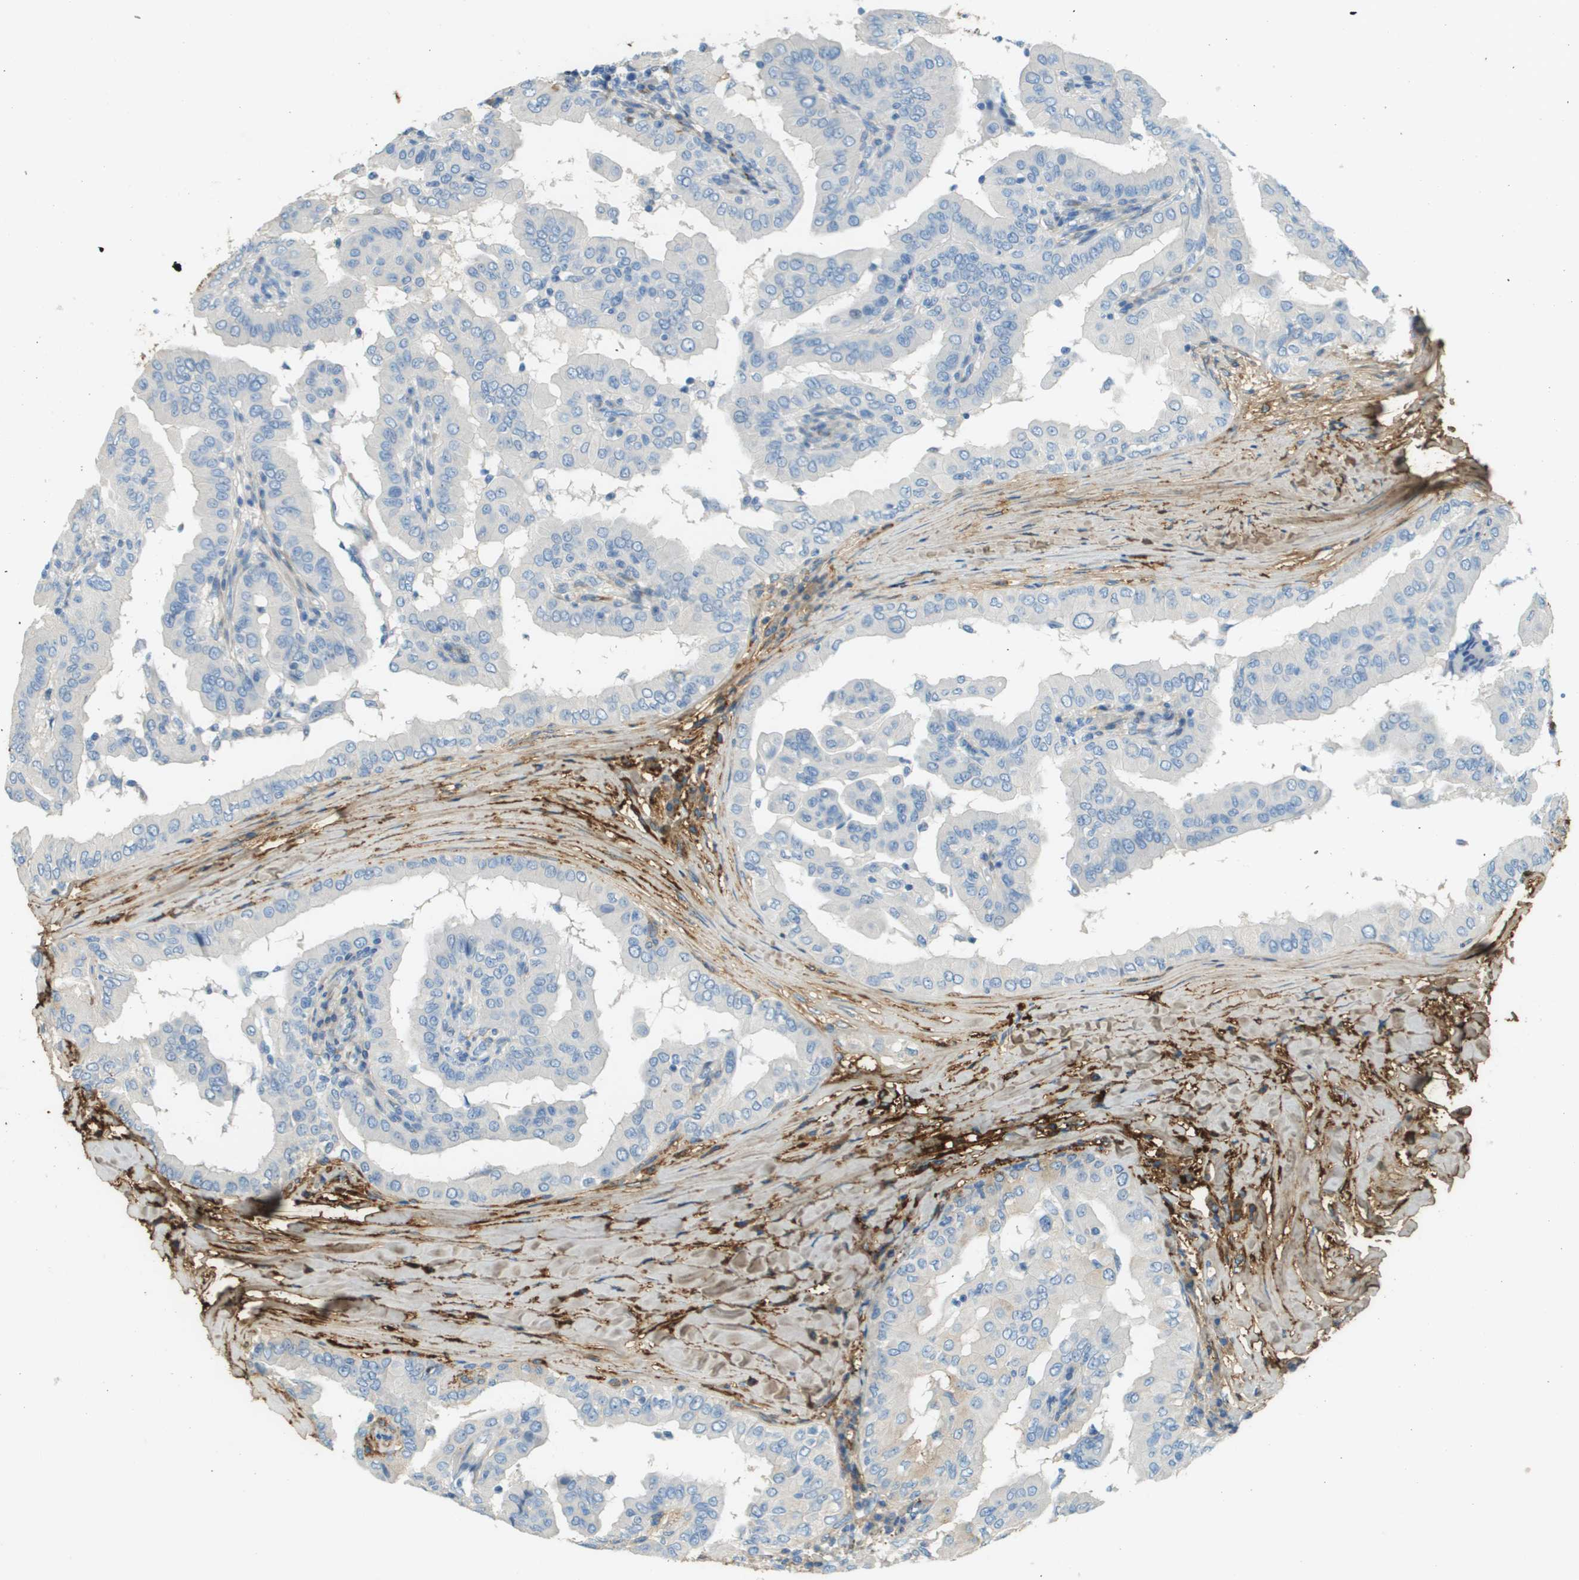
{"staining": {"intensity": "negative", "quantity": "none", "location": "none"}, "tissue": "thyroid cancer", "cell_type": "Tumor cells", "image_type": "cancer", "snomed": [{"axis": "morphology", "description": "Papillary adenocarcinoma, NOS"}, {"axis": "topography", "description": "Thyroid gland"}], "caption": "Papillary adenocarcinoma (thyroid) stained for a protein using immunohistochemistry exhibits no staining tumor cells.", "gene": "DCN", "patient": {"sex": "male", "age": 33}}